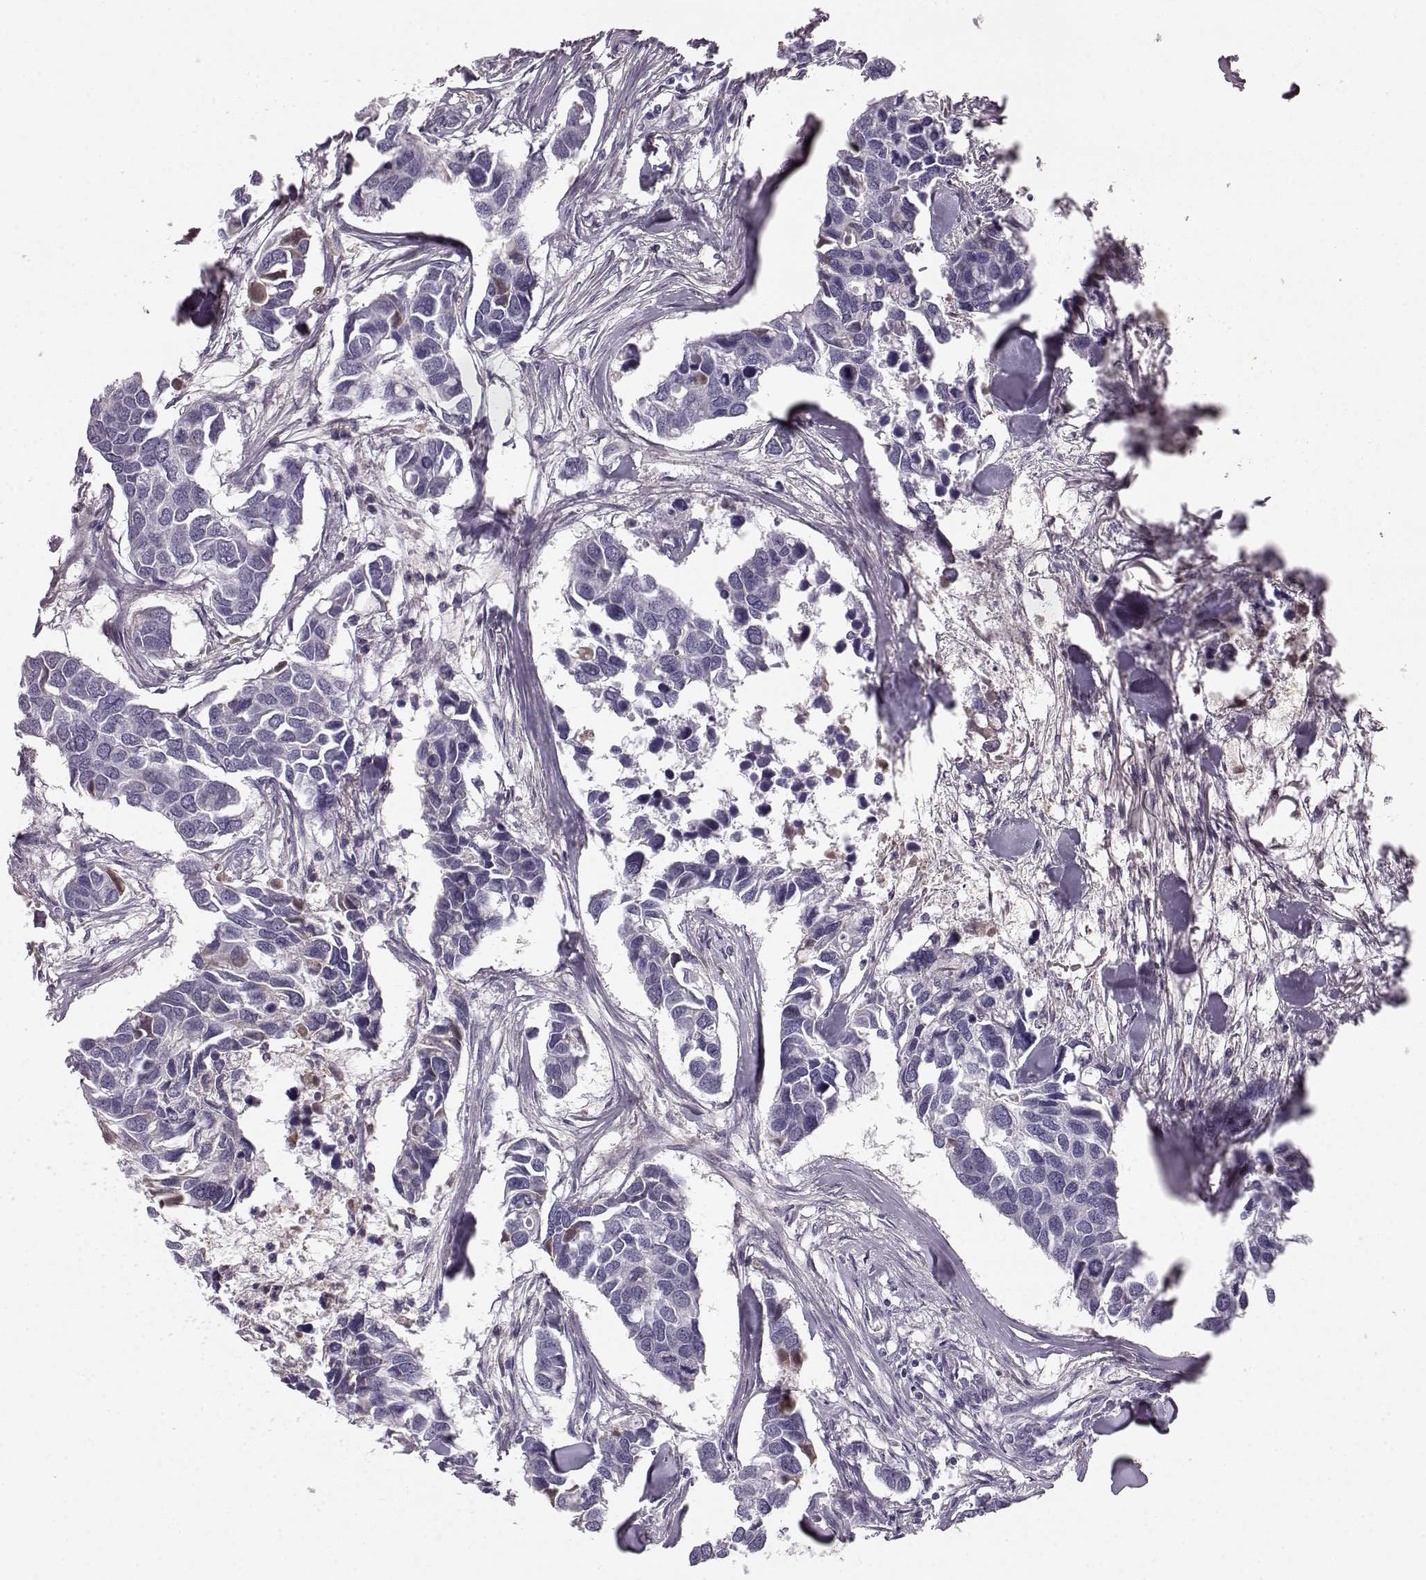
{"staining": {"intensity": "negative", "quantity": "none", "location": "none"}, "tissue": "breast cancer", "cell_type": "Tumor cells", "image_type": "cancer", "snomed": [{"axis": "morphology", "description": "Duct carcinoma"}, {"axis": "topography", "description": "Breast"}], "caption": "This is an immunohistochemistry (IHC) photomicrograph of human breast cancer (infiltrating ductal carcinoma). There is no positivity in tumor cells.", "gene": "TRIM69", "patient": {"sex": "female", "age": 83}}